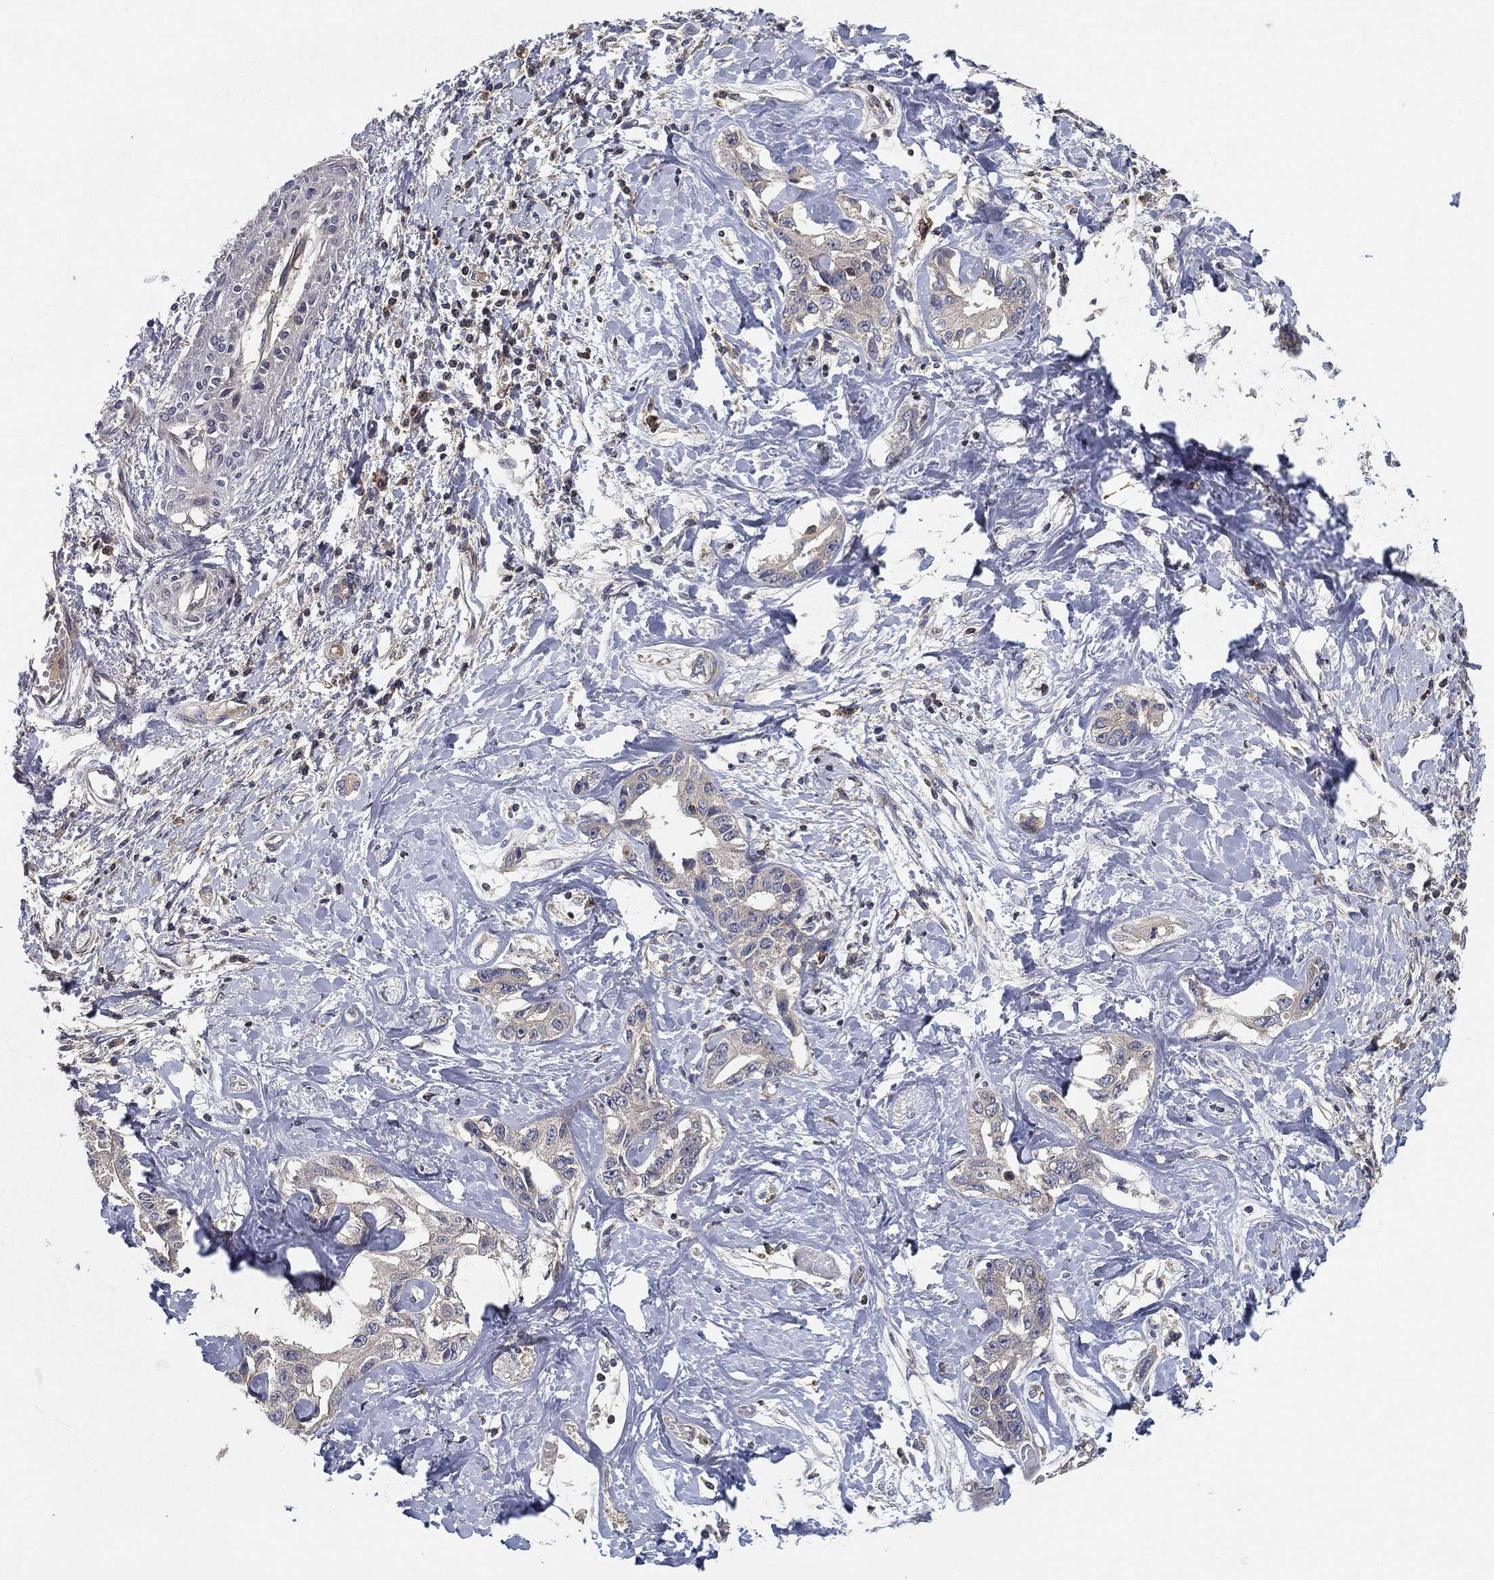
{"staining": {"intensity": "negative", "quantity": "none", "location": "none"}, "tissue": "liver cancer", "cell_type": "Tumor cells", "image_type": "cancer", "snomed": [{"axis": "morphology", "description": "Cholangiocarcinoma"}, {"axis": "topography", "description": "Liver"}], "caption": "A high-resolution micrograph shows immunohistochemistry staining of liver cholangiocarcinoma, which shows no significant staining in tumor cells.", "gene": "CFAP251", "patient": {"sex": "male", "age": 59}}